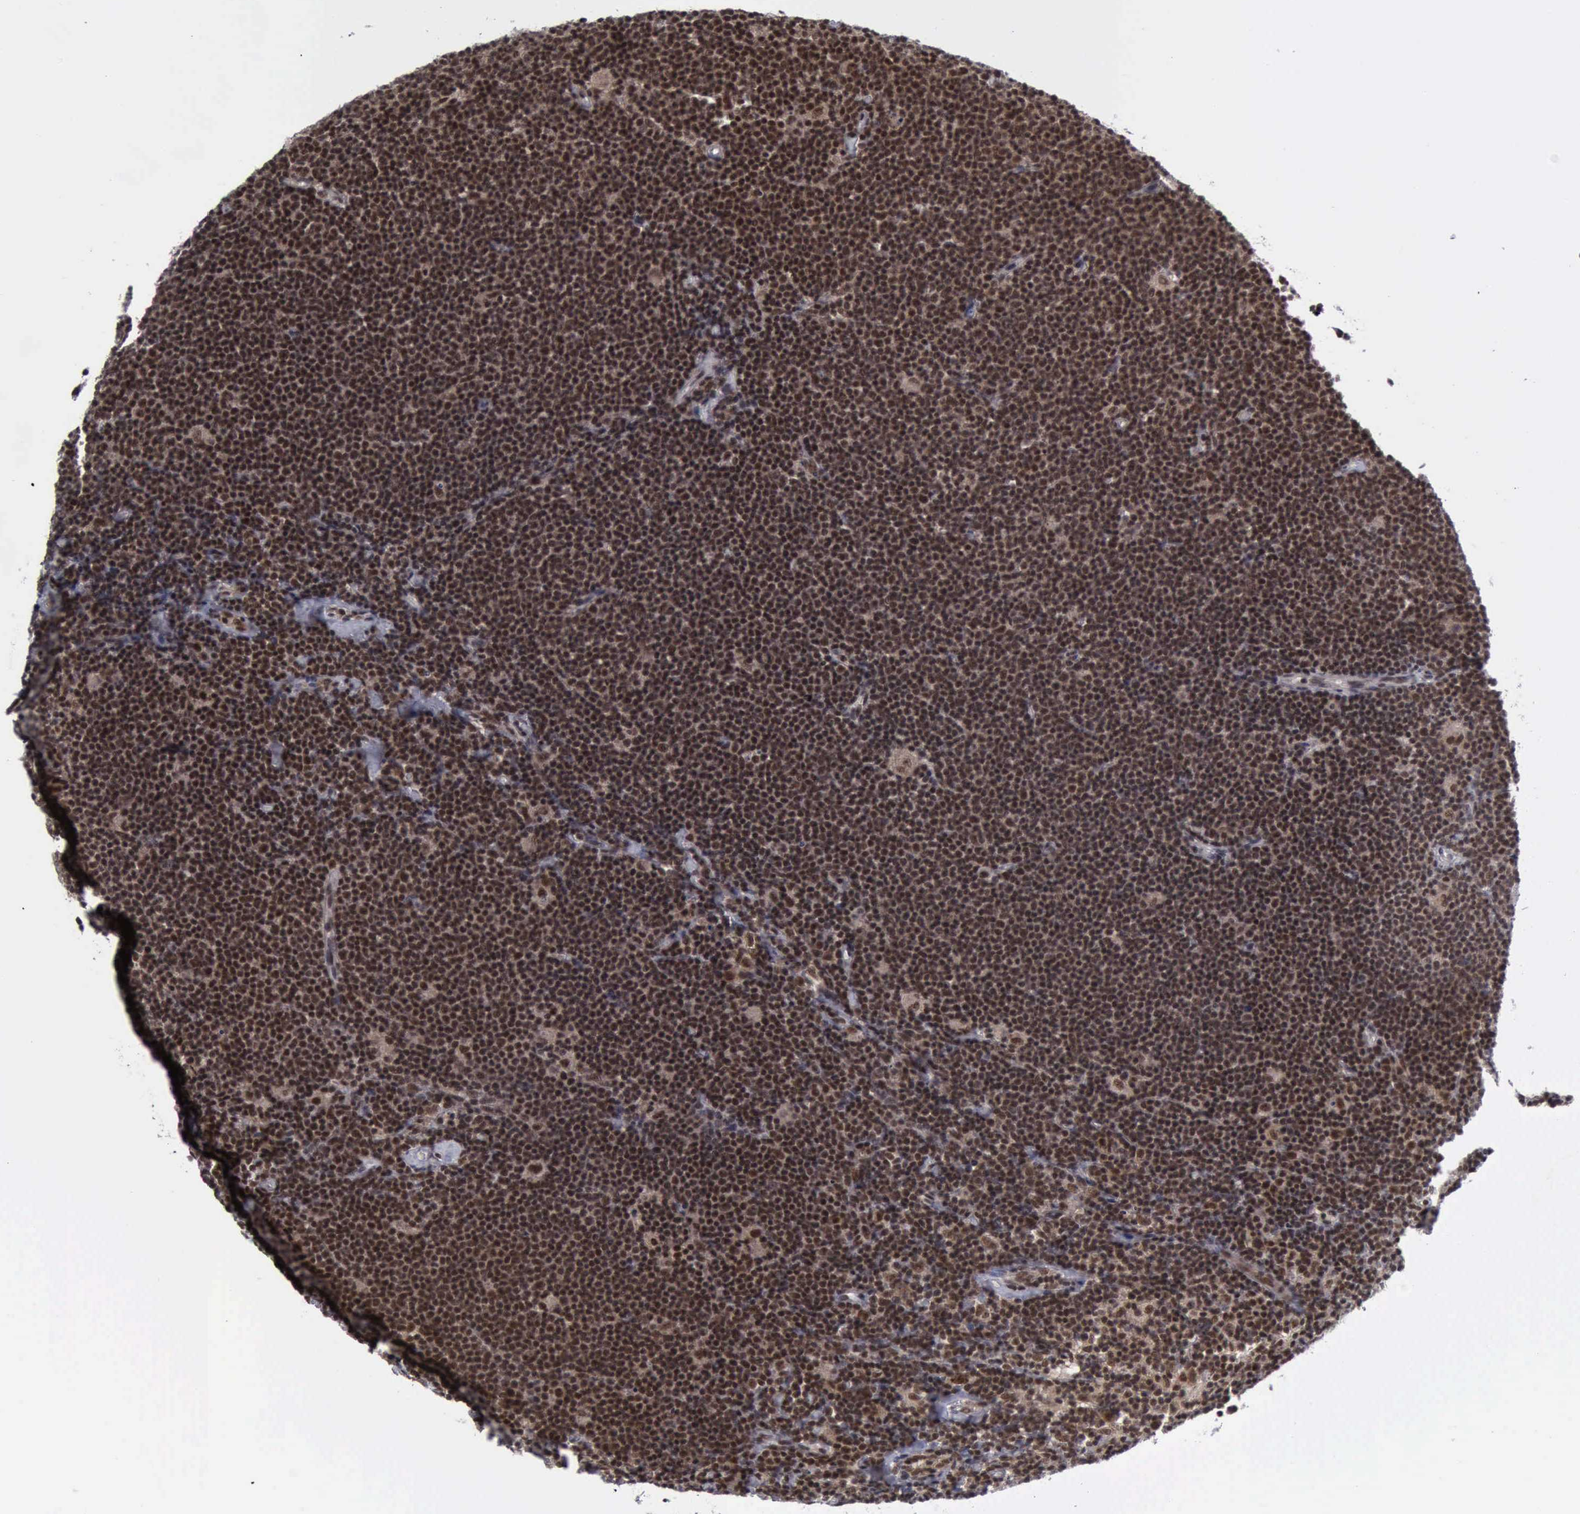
{"staining": {"intensity": "strong", "quantity": ">75%", "location": "cytoplasmic/membranous,nuclear"}, "tissue": "lymphoma", "cell_type": "Tumor cells", "image_type": "cancer", "snomed": [{"axis": "morphology", "description": "Malignant lymphoma, non-Hodgkin's type, Low grade"}, {"axis": "topography", "description": "Lymph node"}], "caption": "This photomicrograph demonstrates immunohistochemistry staining of human lymphoma, with high strong cytoplasmic/membranous and nuclear staining in about >75% of tumor cells.", "gene": "ATM", "patient": {"sex": "male", "age": 65}}